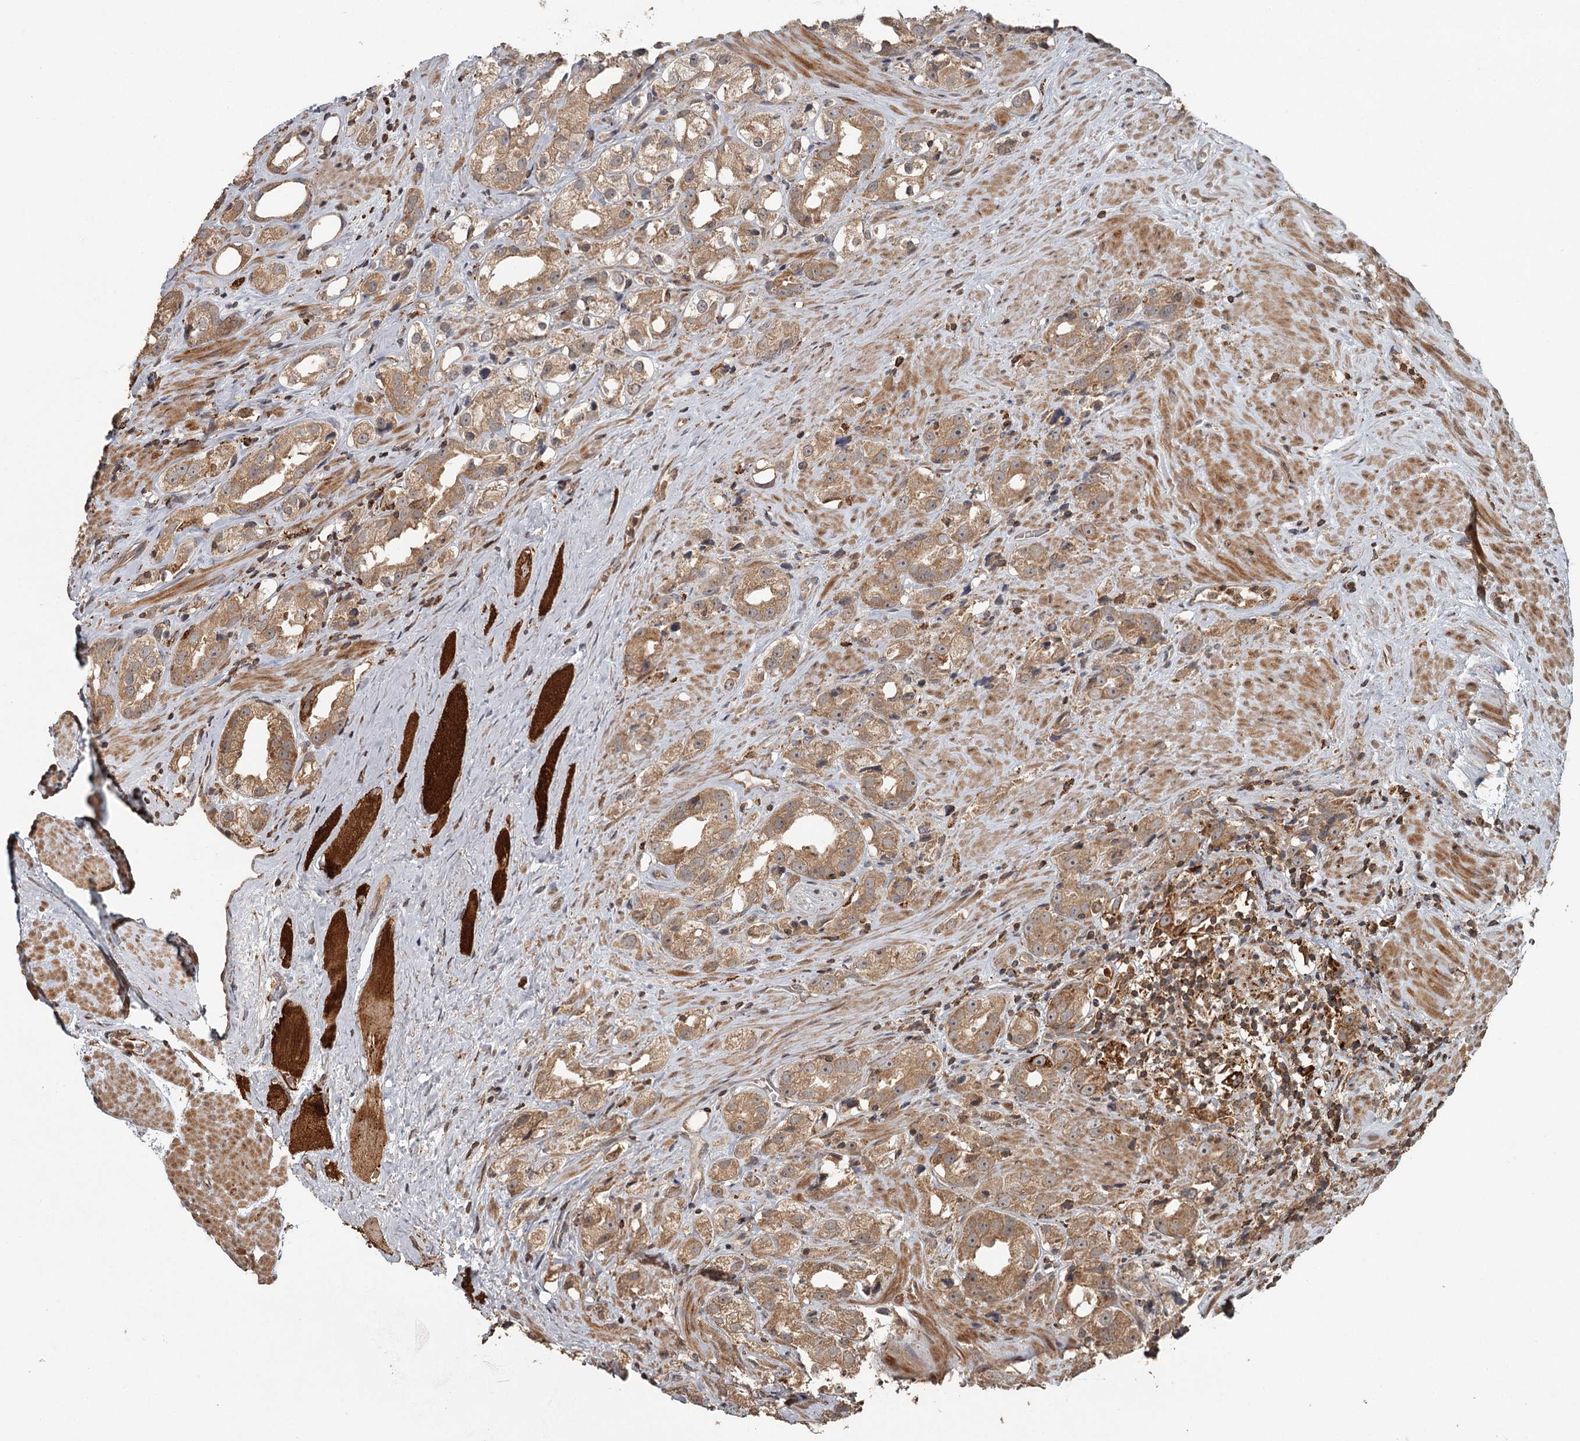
{"staining": {"intensity": "moderate", "quantity": ">75%", "location": "cytoplasmic/membranous"}, "tissue": "prostate cancer", "cell_type": "Tumor cells", "image_type": "cancer", "snomed": [{"axis": "morphology", "description": "Adenocarcinoma, NOS"}, {"axis": "topography", "description": "Prostate"}], "caption": "Human adenocarcinoma (prostate) stained for a protein (brown) demonstrates moderate cytoplasmic/membranous positive positivity in approximately >75% of tumor cells.", "gene": "FAXC", "patient": {"sex": "male", "age": 79}}